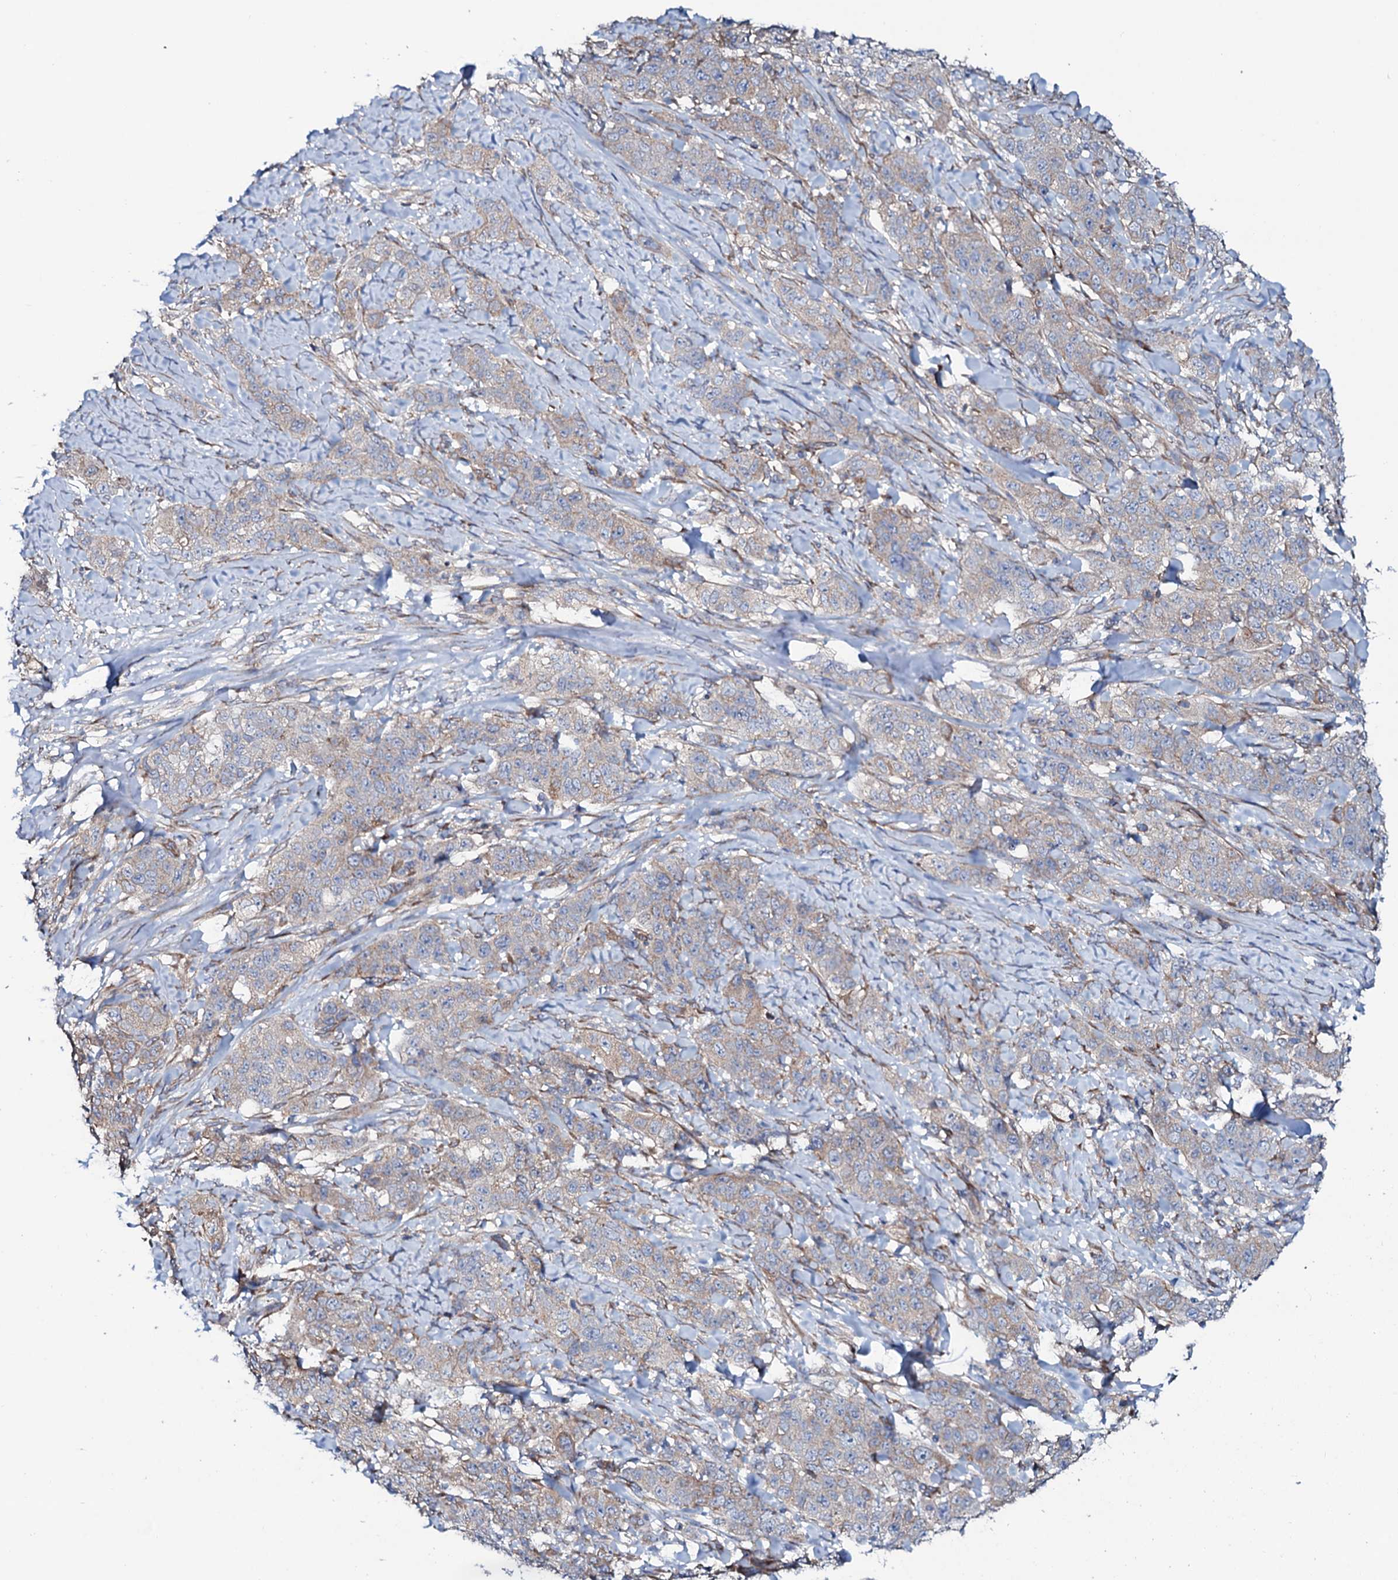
{"staining": {"intensity": "weak", "quantity": "25%-75%", "location": "cytoplasmic/membranous"}, "tissue": "stomach cancer", "cell_type": "Tumor cells", "image_type": "cancer", "snomed": [{"axis": "morphology", "description": "Adenocarcinoma, NOS"}, {"axis": "topography", "description": "Stomach"}], "caption": "Protein expression analysis of stomach cancer (adenocarcinoma) displays weak cytoplasmic/membranous positivity in approximately 25%-75% of tumor cells.", "gene": "STARD13", "patient": {"sex": "male", "age": 48}}